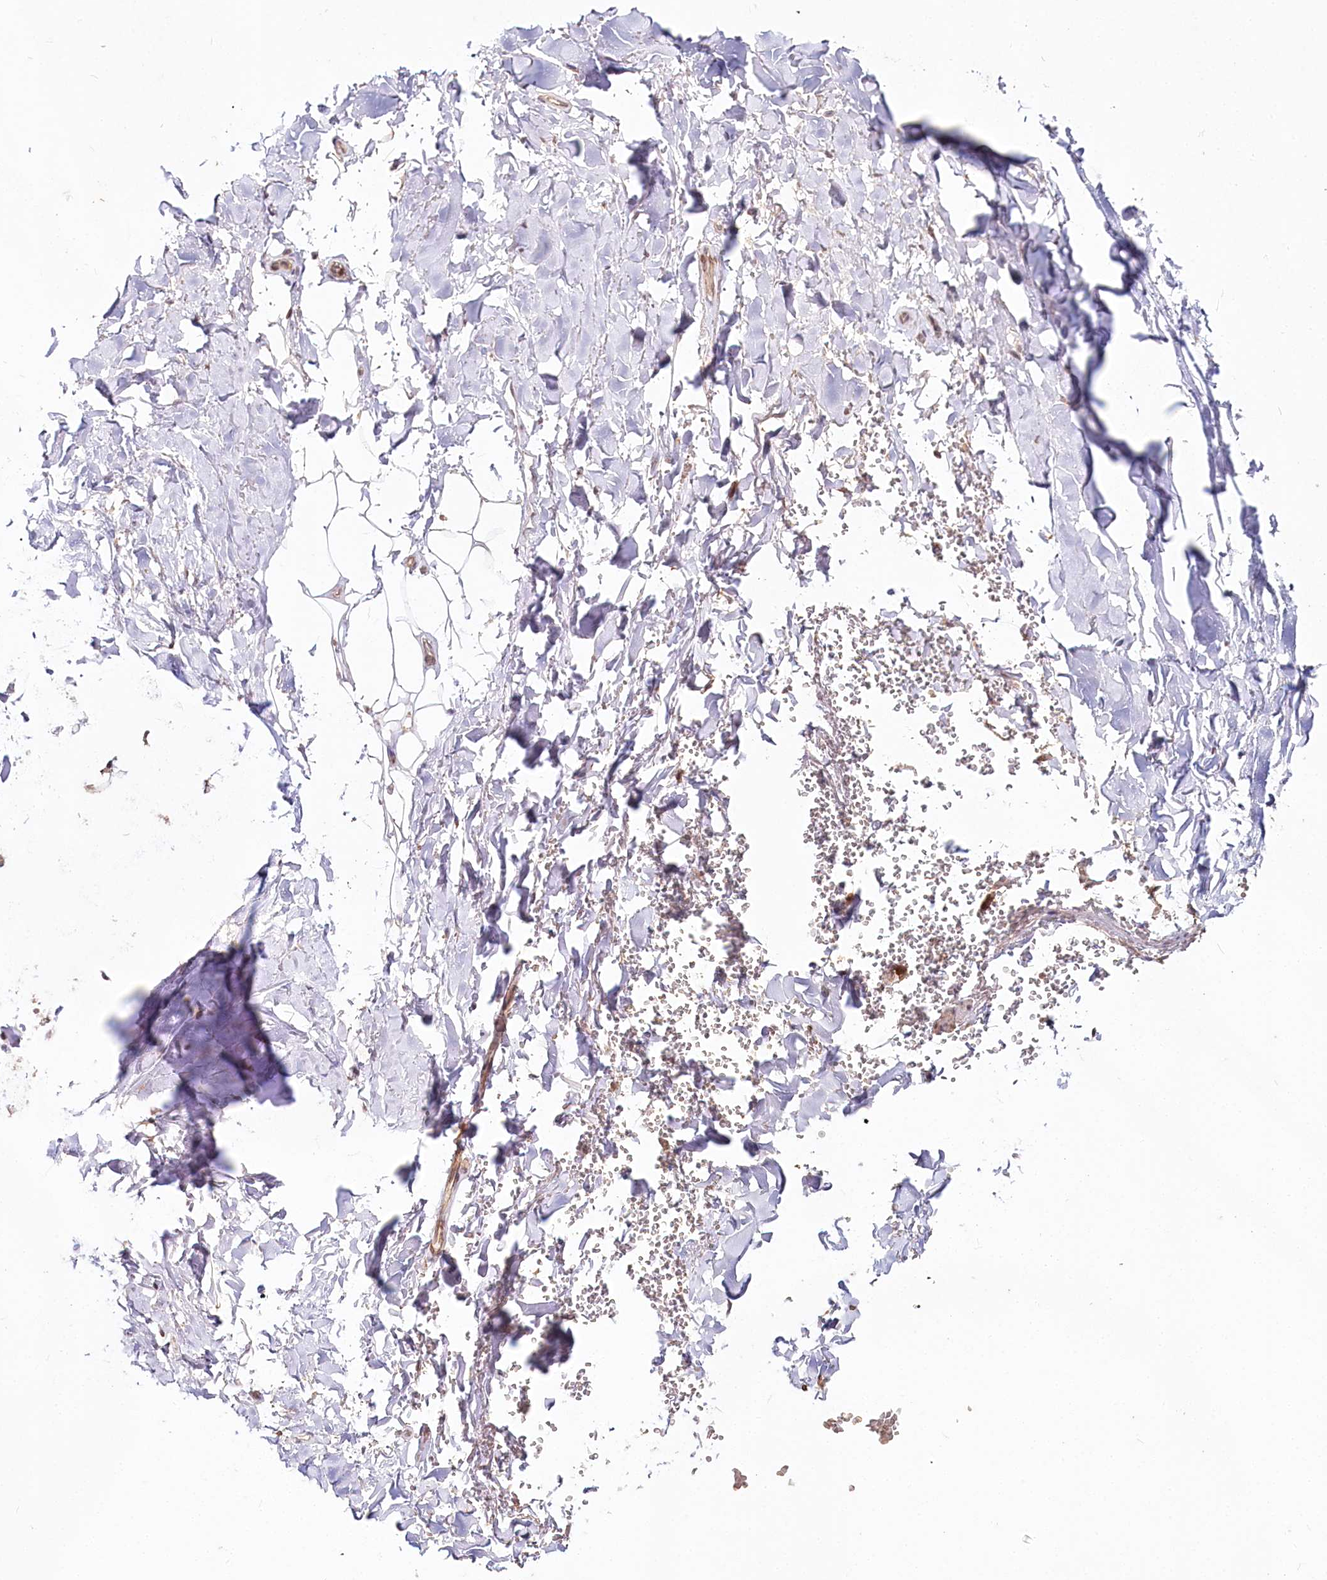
{"staining": {"intensity": "weak", "quantity": "<25%", "location": "cytoplasmic/membranous"}, "tissue": "adipose tissue", "cell_type": "Adipocytes", "image_type": "normal", "snomed": [{"axis": "morphology", "description": "Normal tissue, NOS"}, {"axis": "topography", "description": "Cartilage tissue"}], "caption": "IHC of unremarkable human adipose tissue displays no expression in adipocytes.", "gene": "OTUD4", "patient": {"sex": "female", "age": 63}}